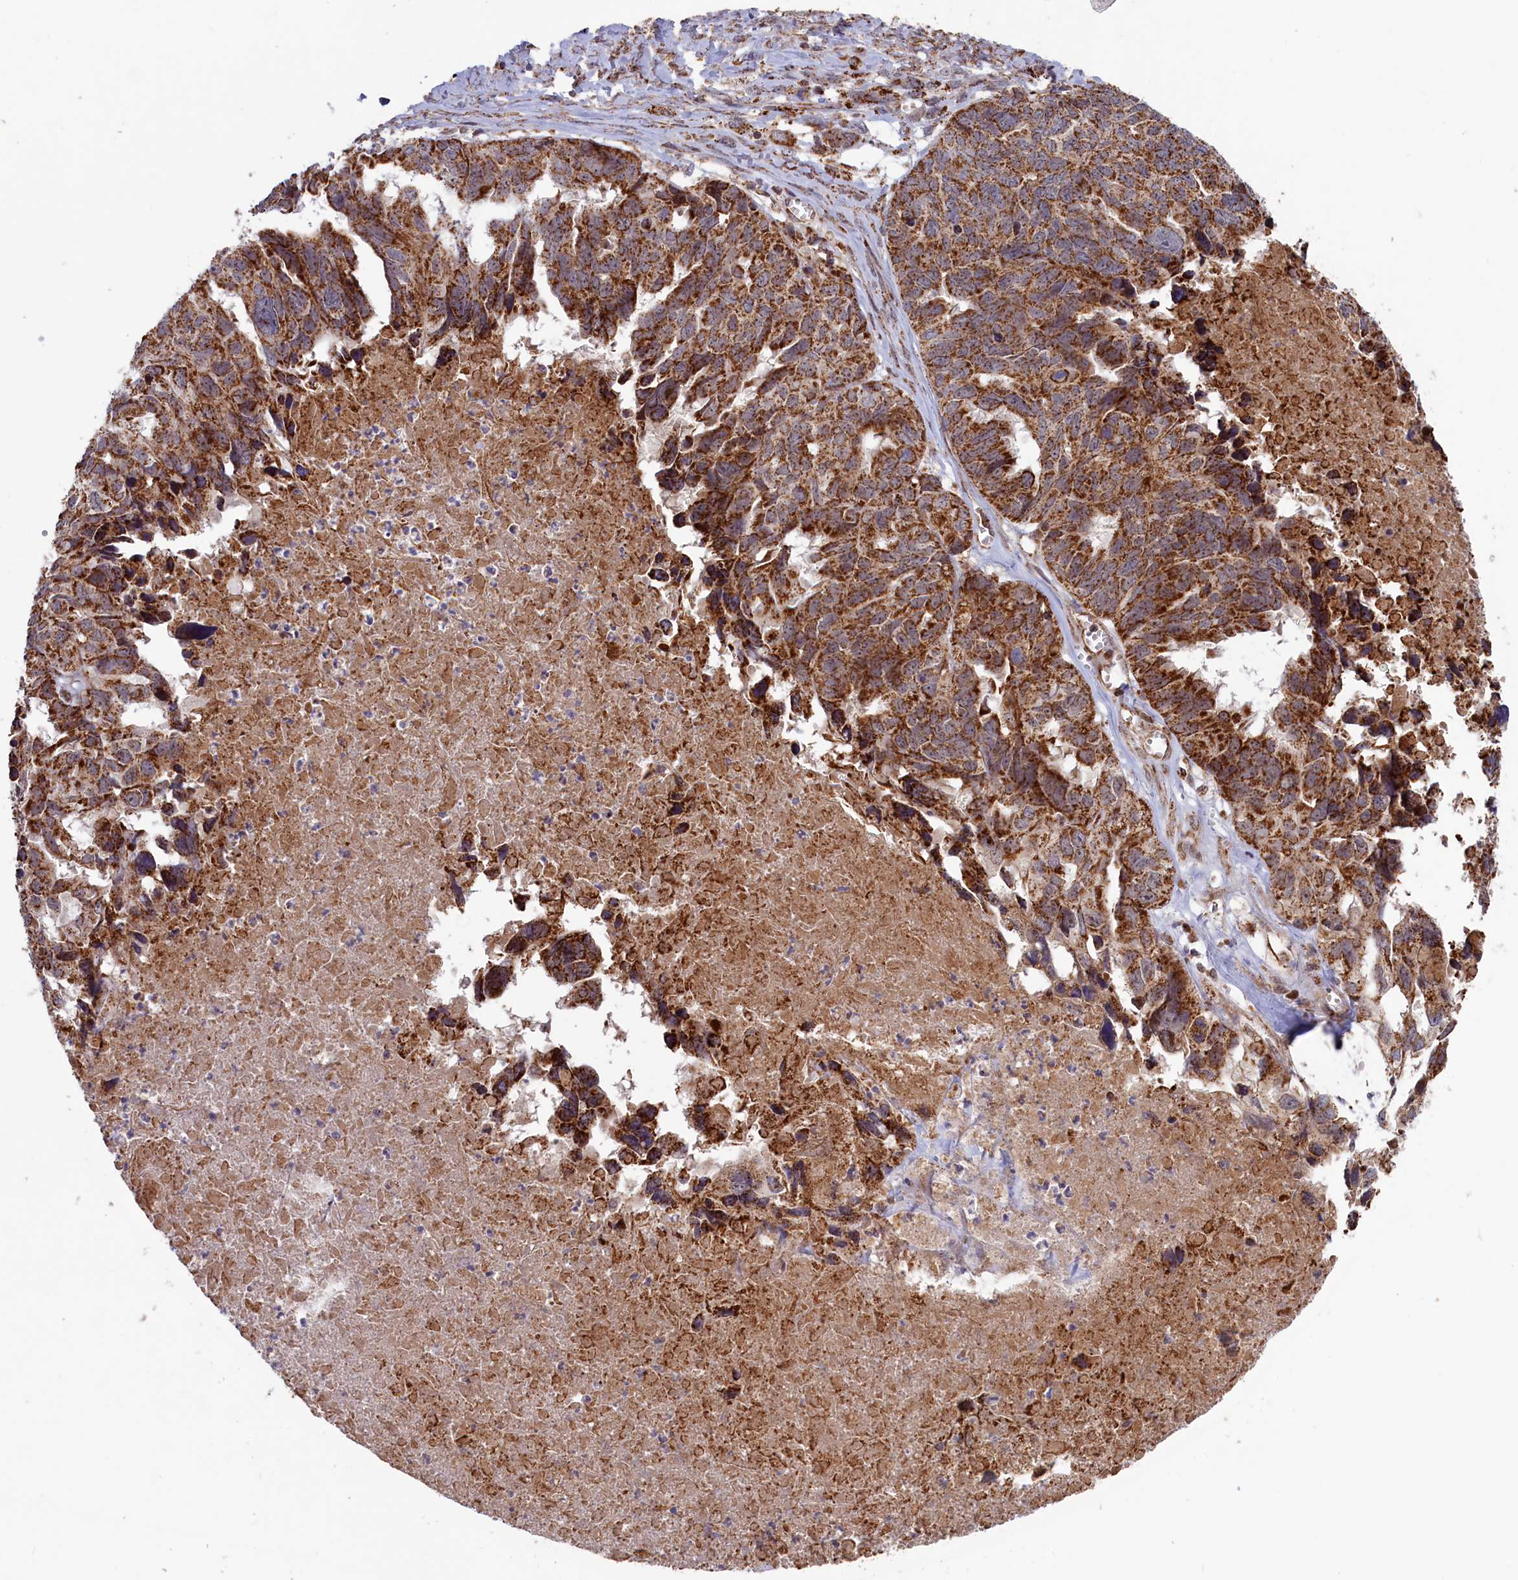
{"staining": {"intensity": "strong", "quantity": ">75%", "location": "cytoplasmic/membranous"}, "tissue": "ovarian cancer", "cell_type": "Tumor cells", "image_type": "cancer", "snomed": [{"axis": "morphology", "description": "Cystadenocarcinoma, serous, NOS"}, {"axis": "topography", "description": "Ovary"}], "caption": "Protein expression by IHC exhibits strong cytoplasmic/membranous staining in about >75% of tumor cells in ovarian cancer (serous cystadenocarcinoma). The staining is performed using DAB brown chromogen to label protein expression. The nuclei are counter-stained blue using hematoxylin.", "gene": "DUS3L", "patient": {"sex": "female", "age": 79}}